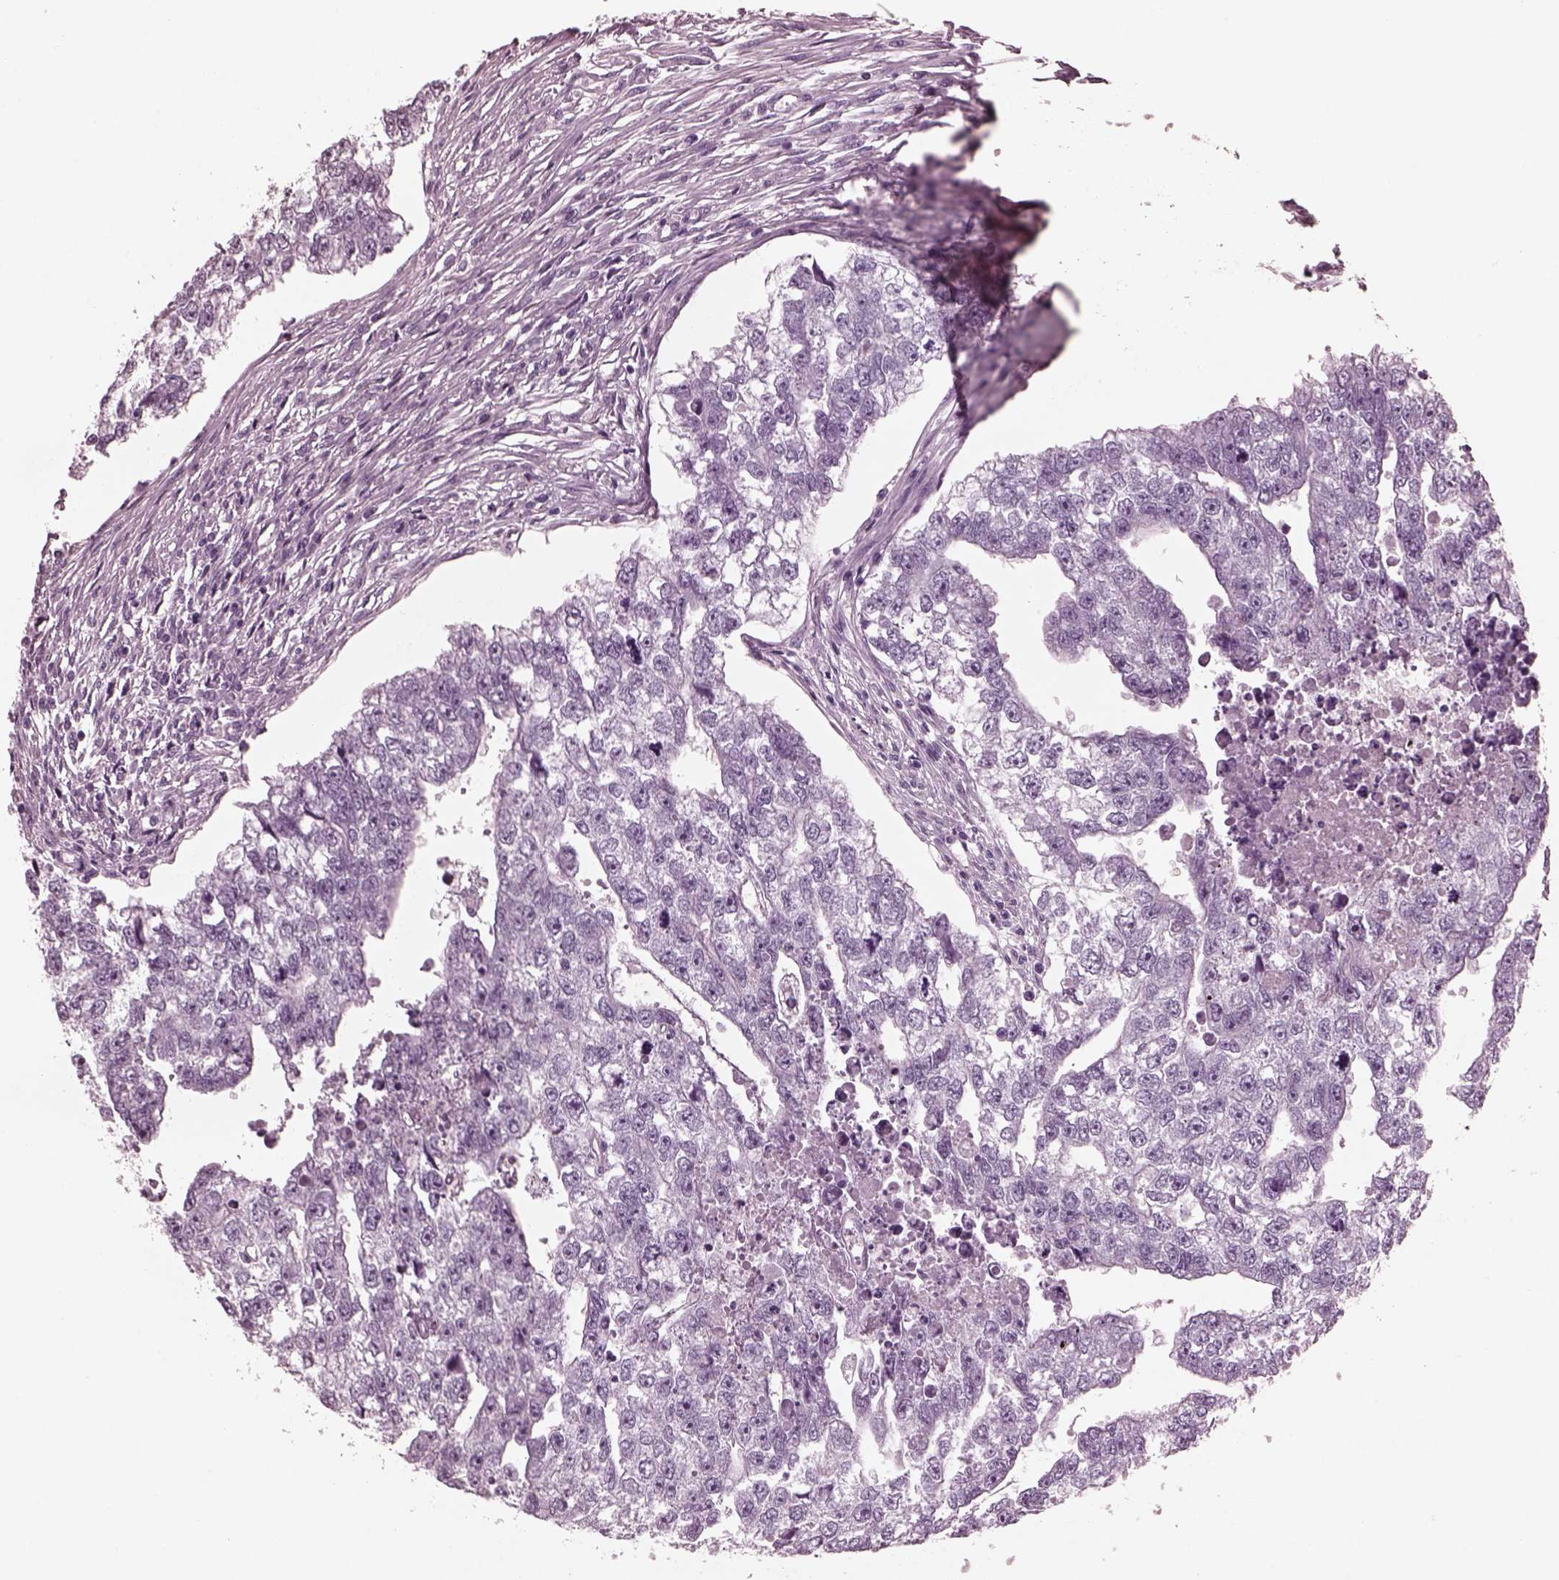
{"staining": {"intensity": "negative", "quantity": "none", "location": "none"}, "tissue": "testis cancer", "cell_type": "Tumor cells", "image_type": "cancer", "snomed": [{"axis": "morphology", "description": "Carcinoma, Embryonal, NOS"}, {"axis": "morphology", "description": "Teratoma, malignant, NOS"}, {"axis": "topography", "description": "Testis"}], "caption": "Immunohistochemistry (IHC) histopathology image of embryonal carcinoma (testis) stained for a protein (brown), which displays no expression in tumor cells. The staining is performed using DAB (3,3'-diaminobenzidine) brown chromogen with nuclei counter-stained in using hematoxylin.", "gene": "CGA", "patient": {"sex": "male", "age": 44}}